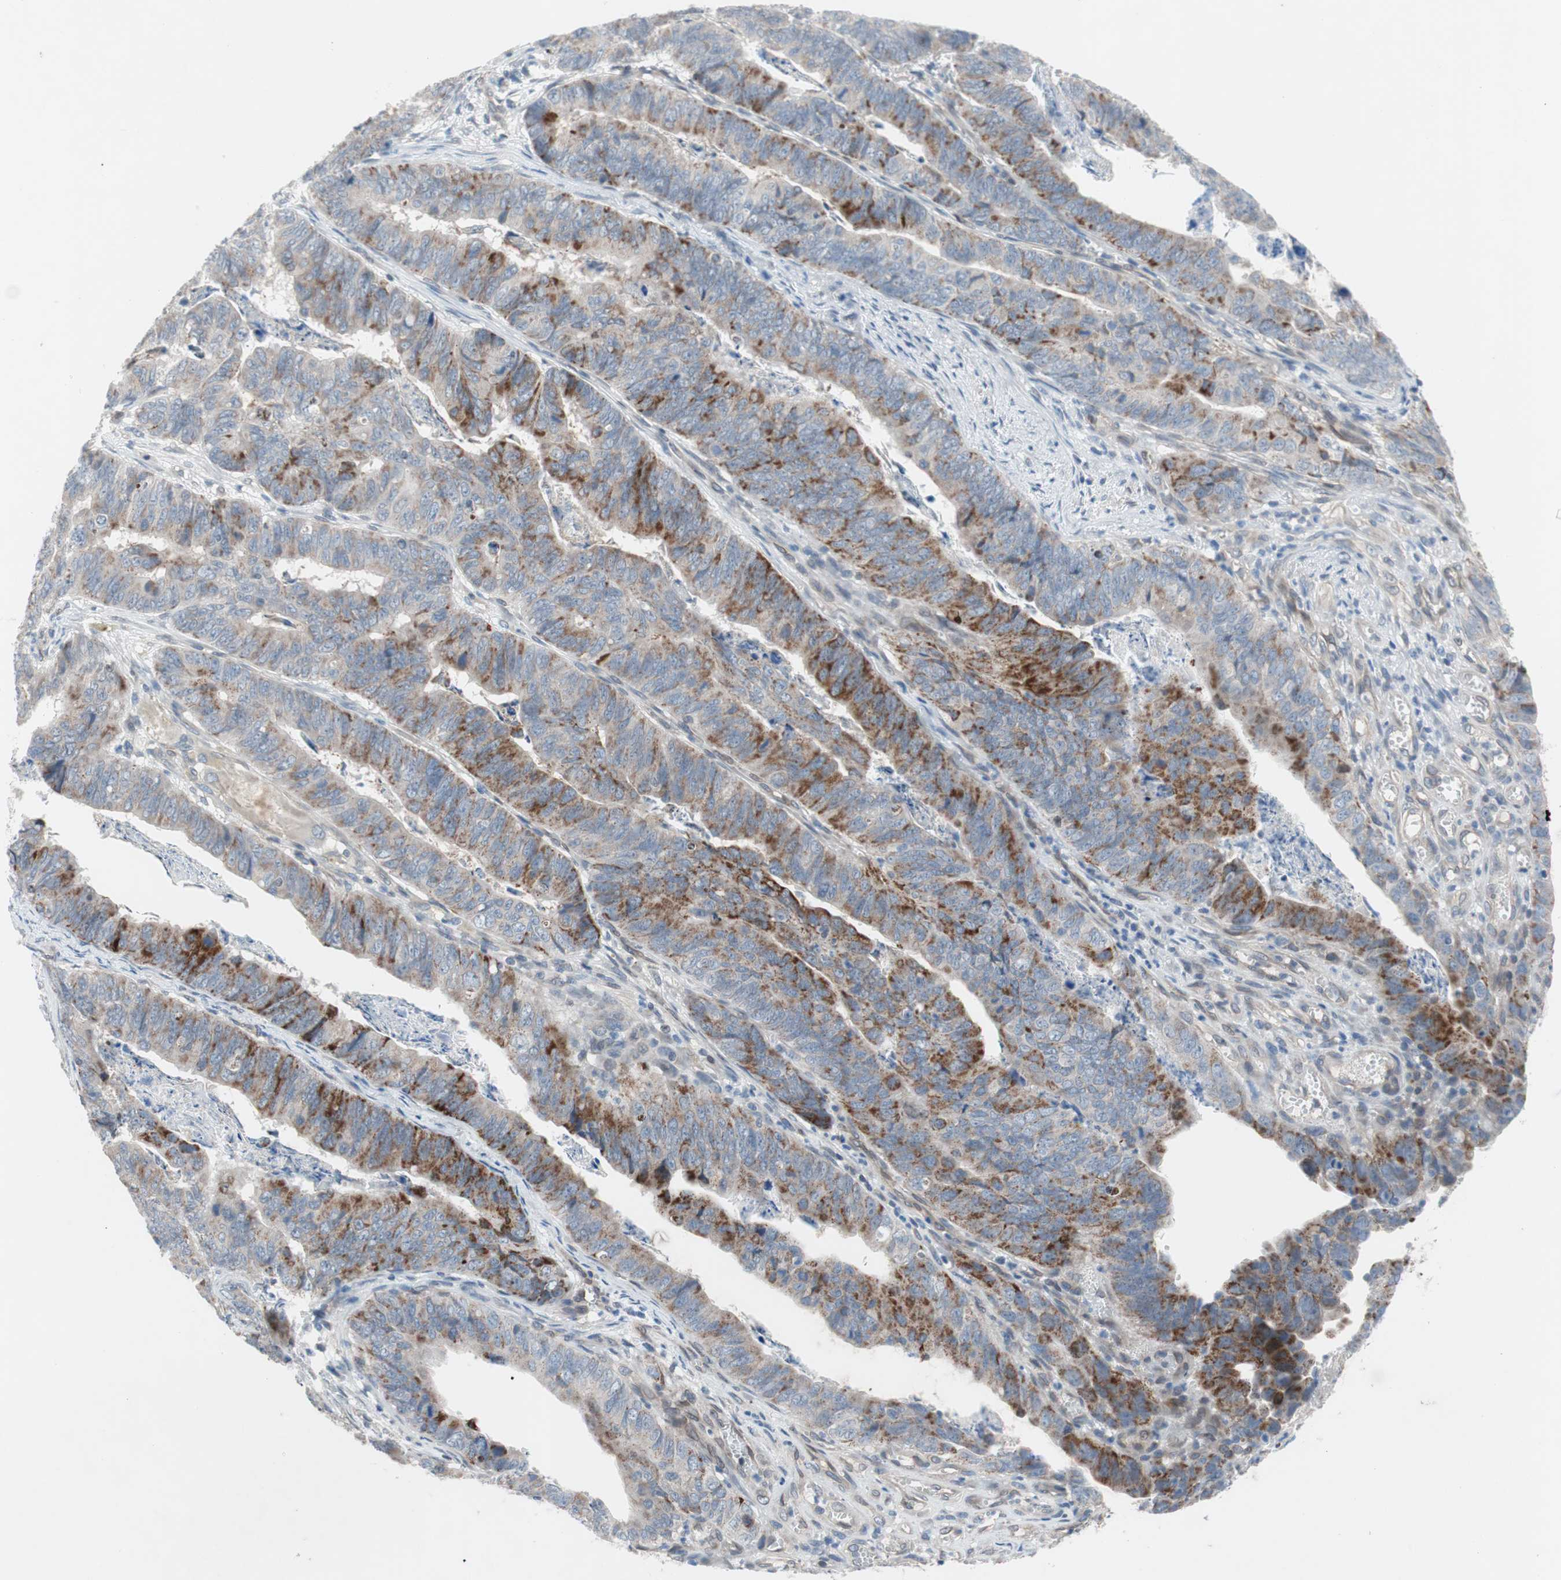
{"staining": {"intensity": "moderate", "quantity": "25%-75%", "location": "cytoplasmic/membranous"}, "tissue": "stomach cancer", "cell_type": "Tumor cells", "image_type": "cancer", "snomed": [{"axis": "morphology", "description": "Adenocarcinoma, NOS"}, {"axis": "topography", "description": "Stomach, lower"}], "caption": "This histopathology image demonstrates IHC staining of human stomach cancer (adenocarcinoma), with medium moderate cytoplasmic/membranous staining in about 25%-75% of tumor cells.", "gene": "ARNT2", "patient": {"sex": "male", "age": 77}}